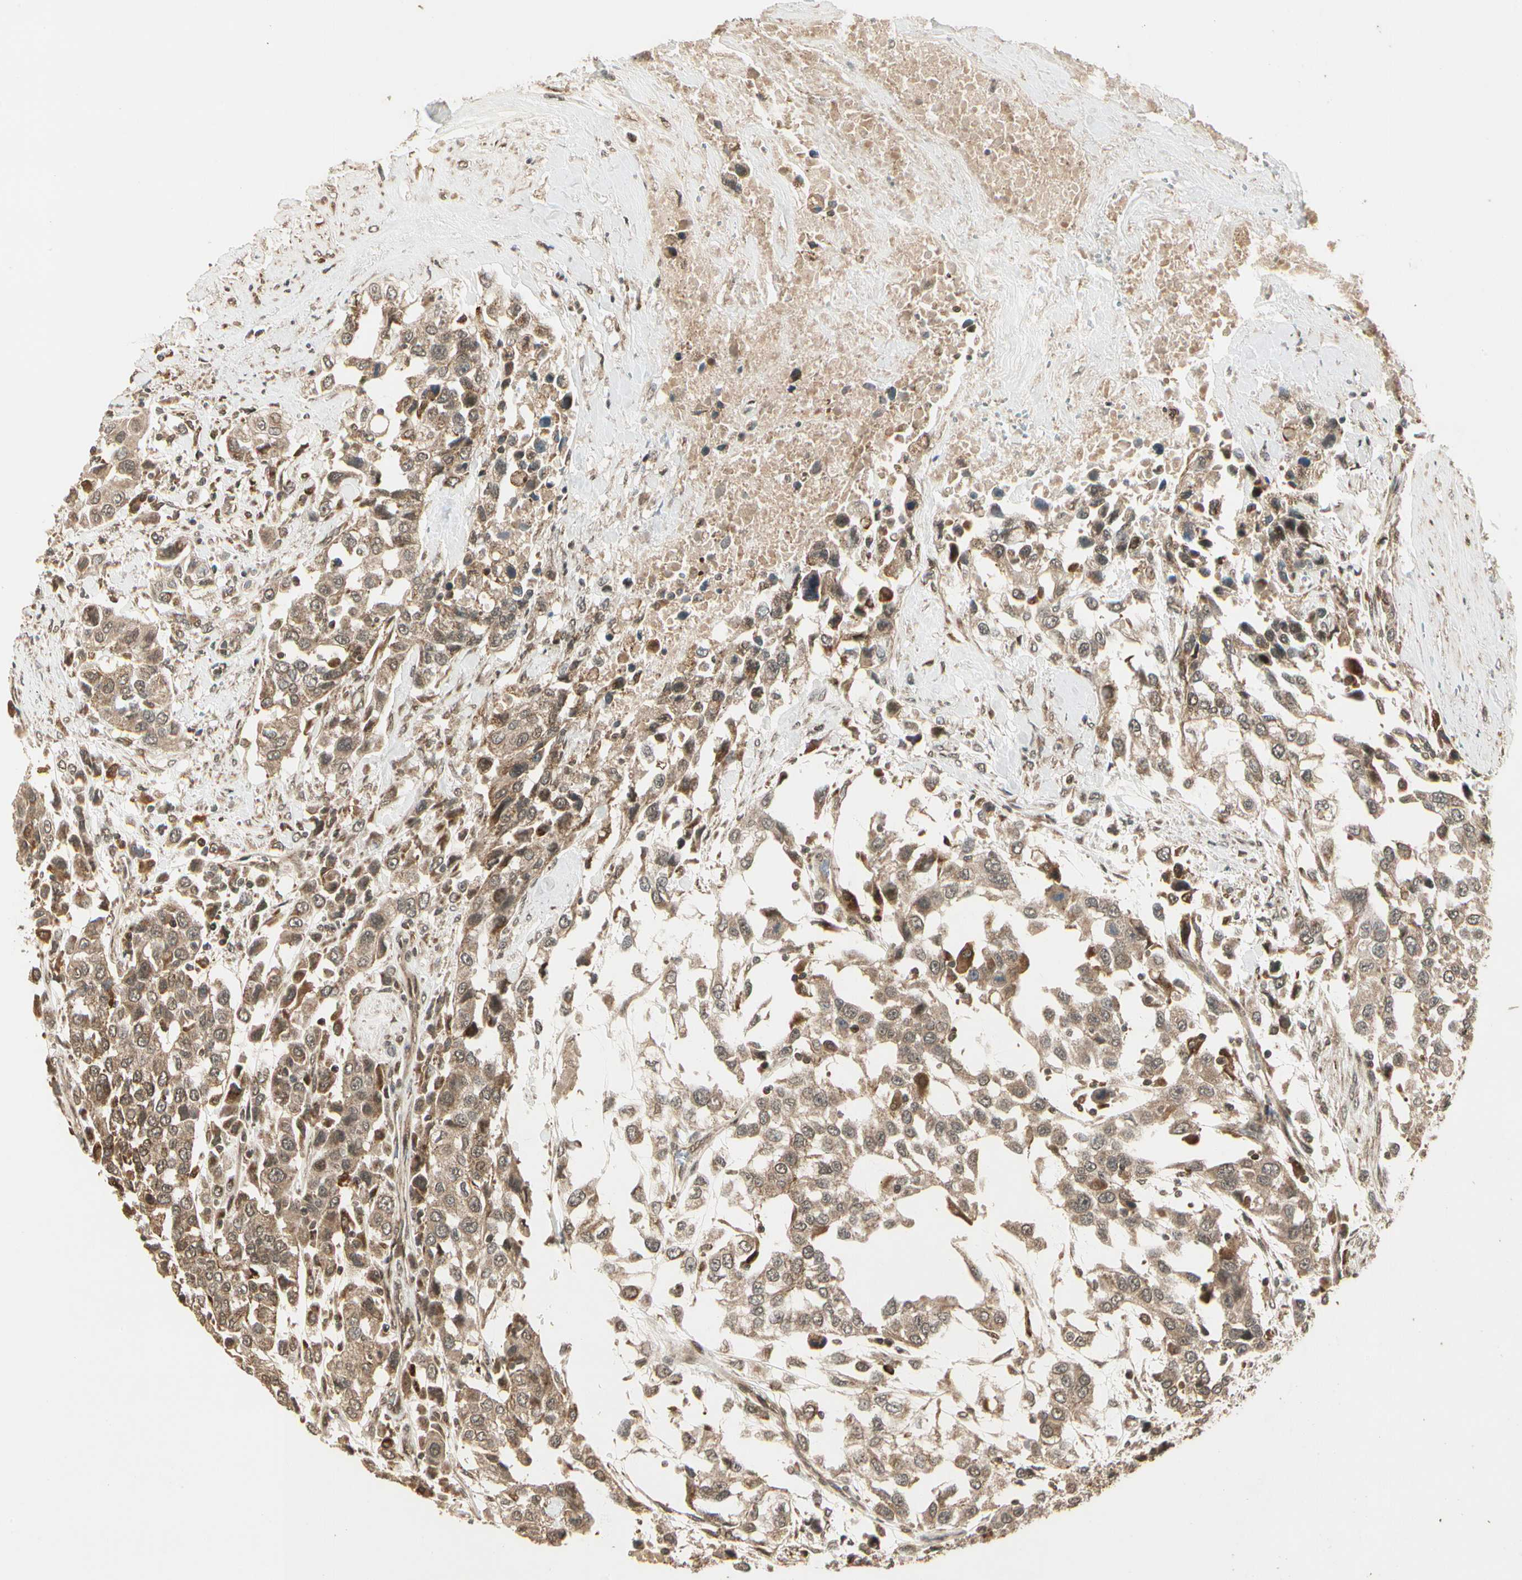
{"staining": {"intensity": "moderate", "quantity": ">75%", "location": "cytoplasmic/membranous"}, "tissue": "urothelial cancer", "cell_type": "Tumor cells", "image_type": "cancer", "snomed": [{"axis": "morphology", "description": "Urothelial carcinoma, High grade"}, {"axis": "topography", "description": "Urinary bladder"}], "caption": "Tumor cells demonstrate medium levels of moderate cytoplasmic/membranous staining in approximately >75% of cells in high-grade urothelial carcinoma. (IHC, brightfield microscopy, high magnification).", "gene": "GLUL", "patient": {"sex": "female", "age": 80}}